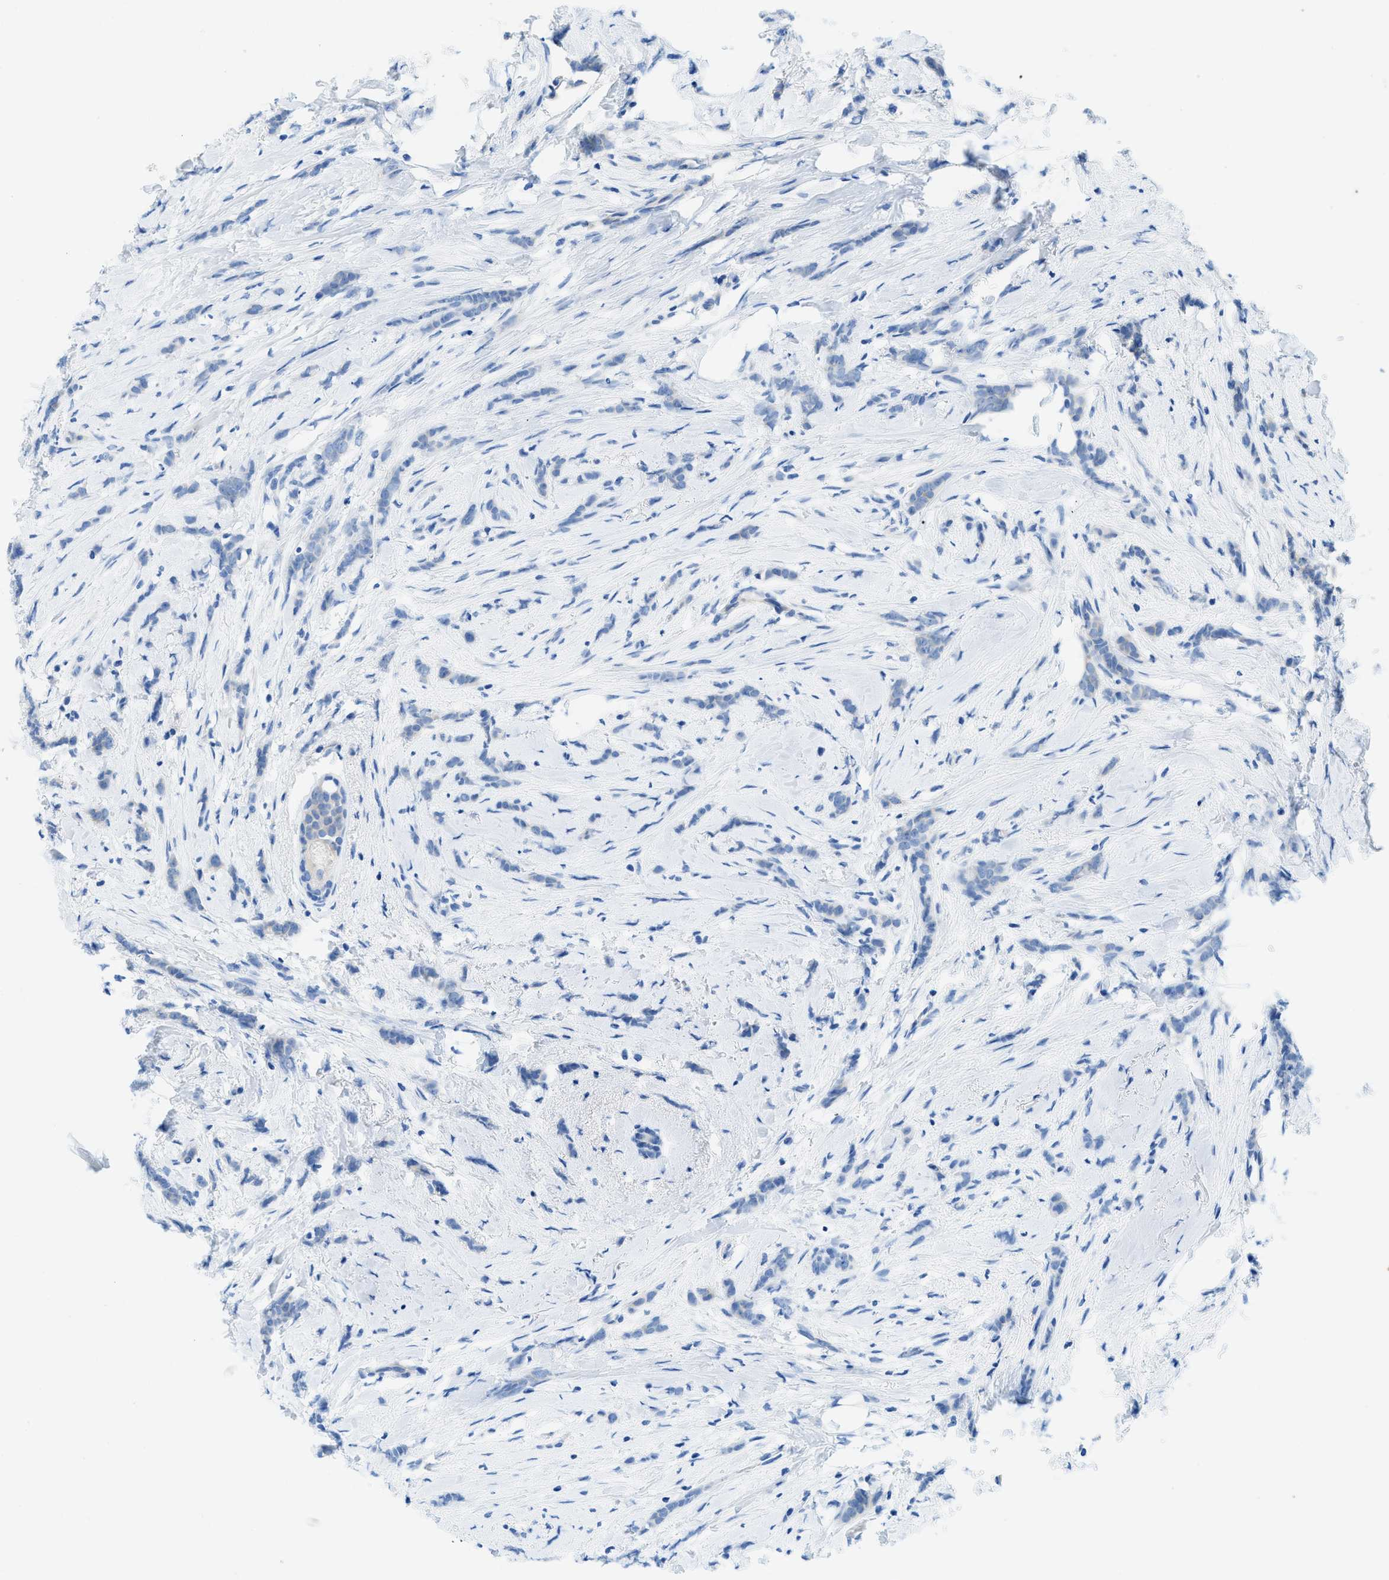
{"staining": {"intensity": "negative", "quantity": "none", "location": "none"}, "tissue": "breast cancer", "cell_type": "Tumor cells", "image_type": "cancer", "snomed": [{"axis": "morphology", "description": "Lobular carcinoma, in situ"}, {"axis": "morphology", "description": "Lobular carcinoma"}, {"axis": "topography", "description": "Breast"}], "caption": "This is a micrograph of IHC staining of lobular carcinoma in situ (breast), which shows no expression in tumor cells. (DAB immunohistochemistry (IHC) with hematoxylin counter stain).", "gene": "TMEM248", "patient": {"sex": "female", "age": 41}}